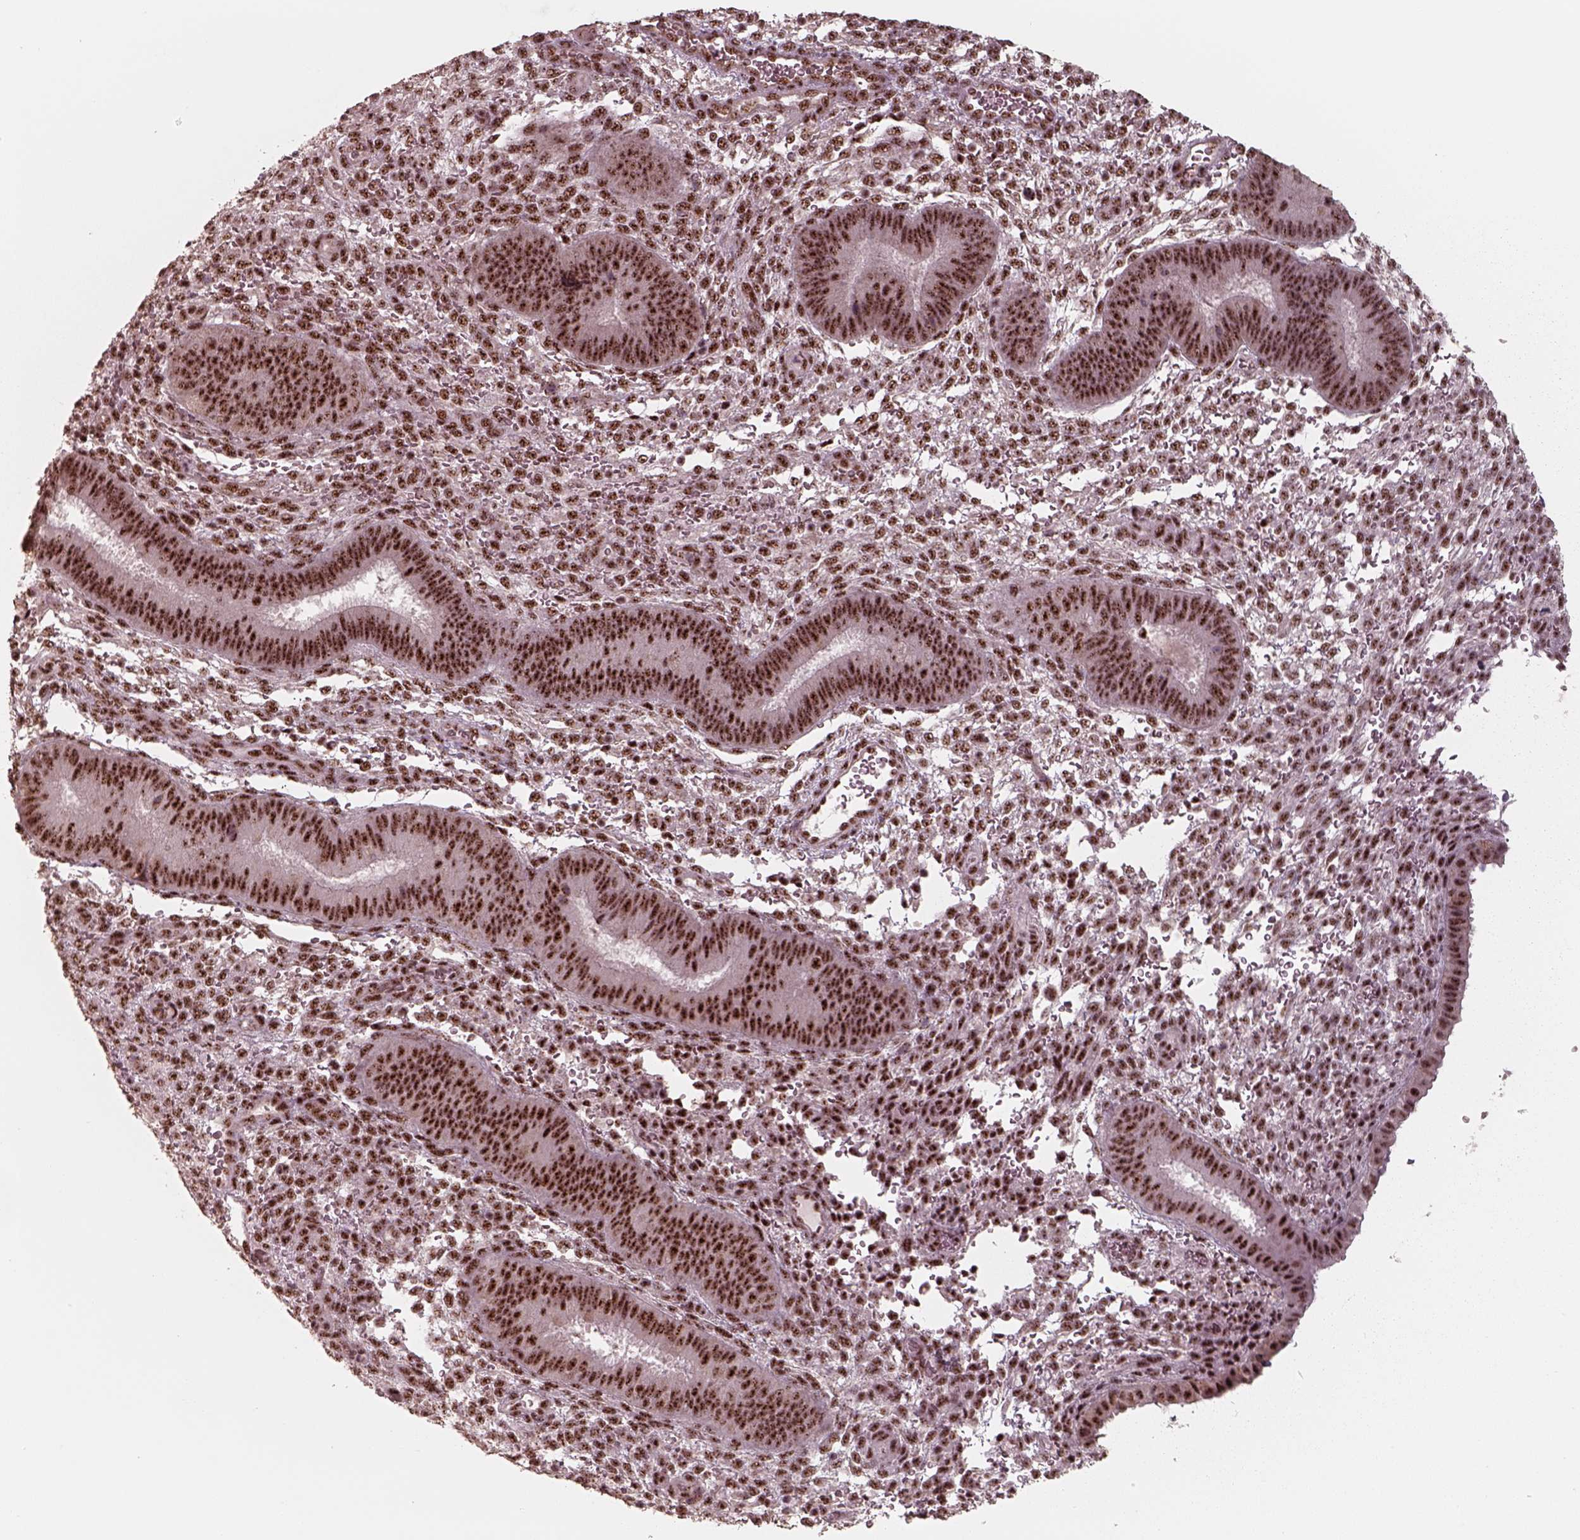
{"staining": {"intensity": "strong", "quantity": "25%-75%", "location": "nuclear"}, "tissue": "endometrium", "cell_type": "Cells in endometrial stroma", "image_type": "normal", "snomed": [{"axis": "morphology", "description": "Normal tissue, NOS"}, {"axis": "topography", "description": "Endometrium"}], "caption": "Protein staining exhibits strong nuclear expression in about 25%-75% of cells in endometrial stroma in normal endometrium. Using DAB (3,3'-diaminobenzidine) (brown) and hematoxylin (blue) stains, captured at high magnification using brightfield microscopy.", "gene": "ATXN7L3", "patient": {"sex": "female", "age": 39}}